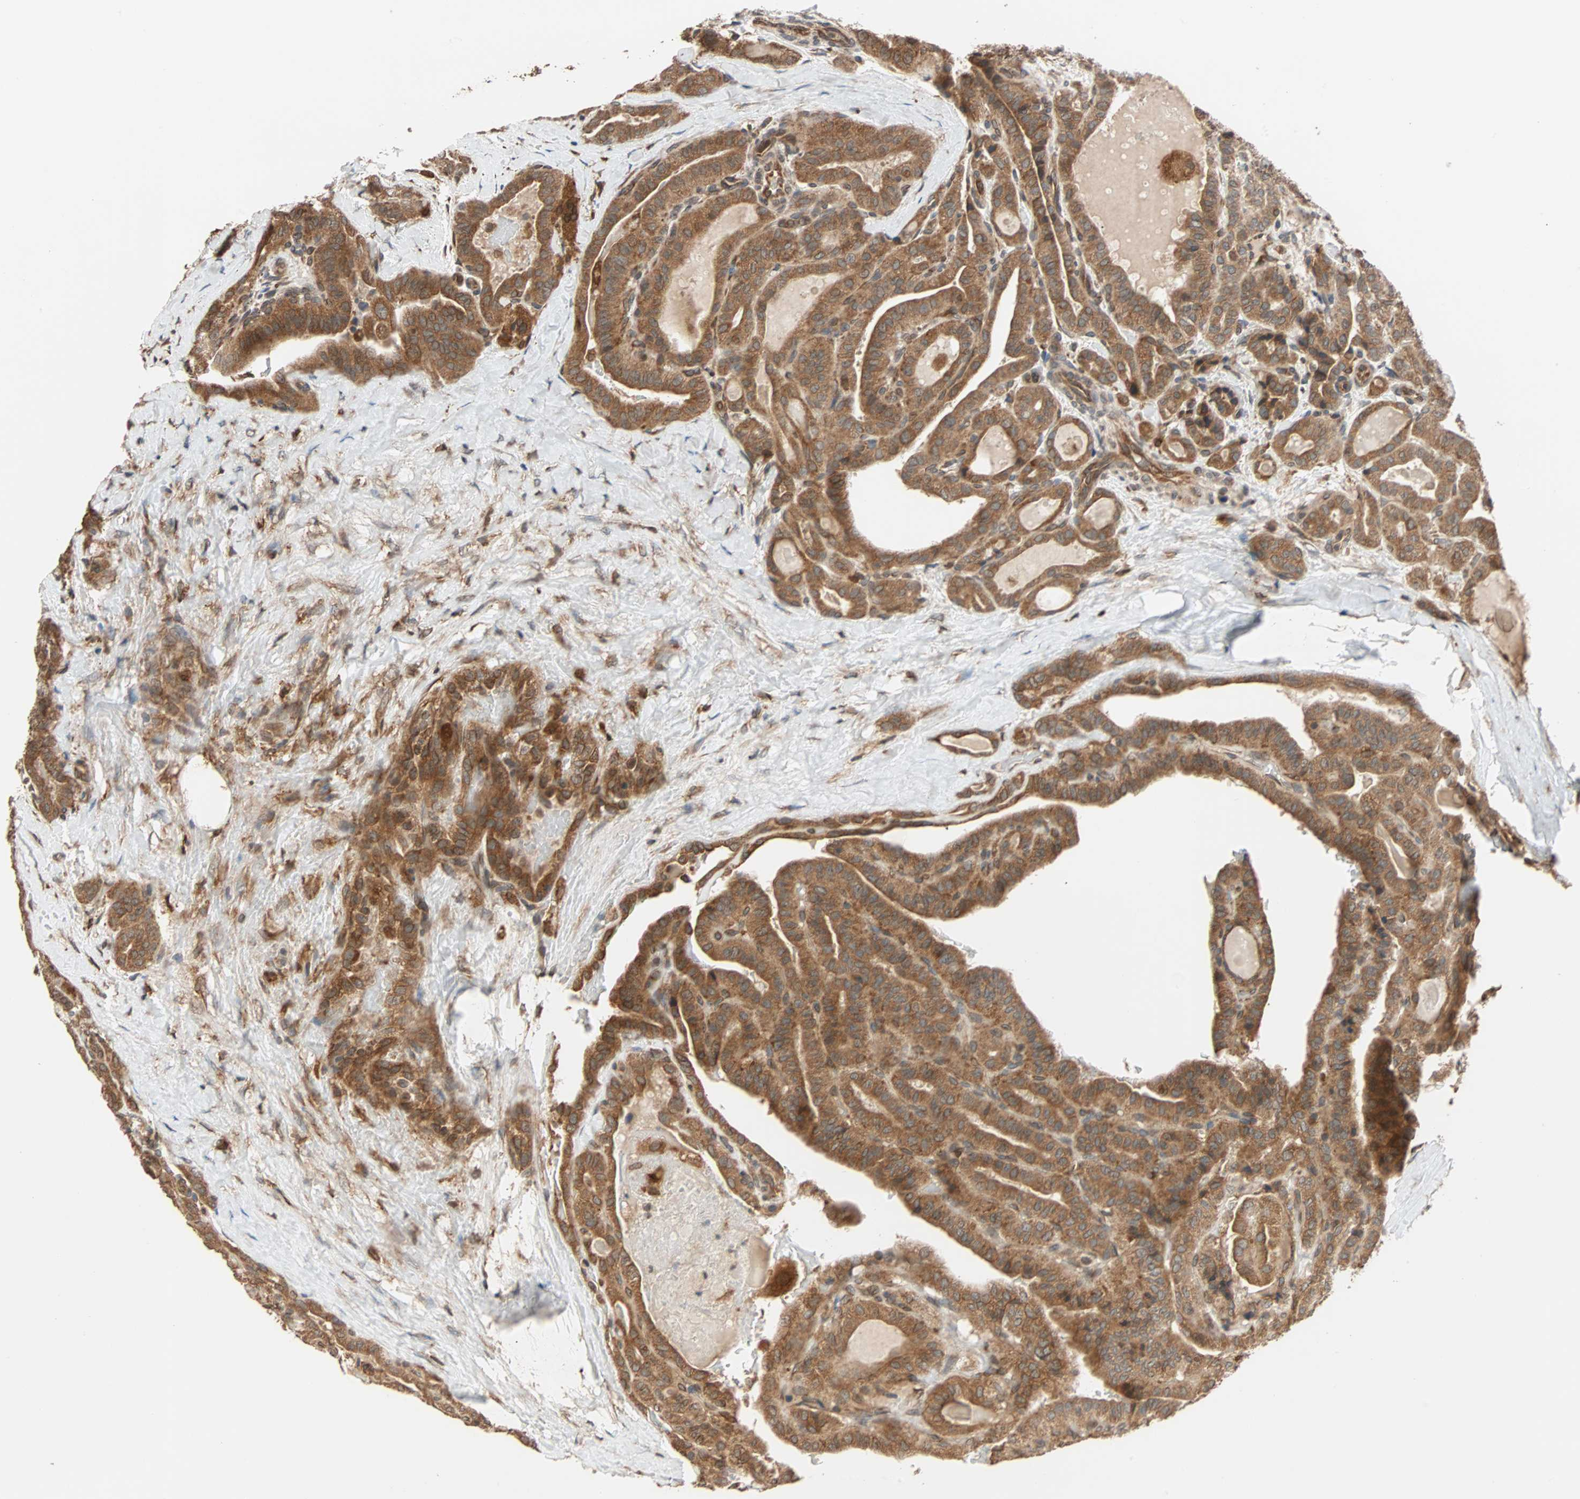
{"staining": {"intensity": "moderate", "quantity": ">75%", "location": "cytoplasmic/membranous"}, "tissue": "thyroid cancer", "cell_type": "Tumor cells", "image_type": "cancer", "snomed": [{"axis": "morphology", "description": "Papillary adenocarcinoma, NOS"}, {"axis": "topography", "description": "Thyroid gland"}], "caption": "Thyroid papillary adenocarcinoma stained with a brown dye shows moderate cytoplasmic/membranous positive staining in approximately >75% of tumor cells.", "gene": "AUP1", "patient": {"sex": "male", "age": 77}}